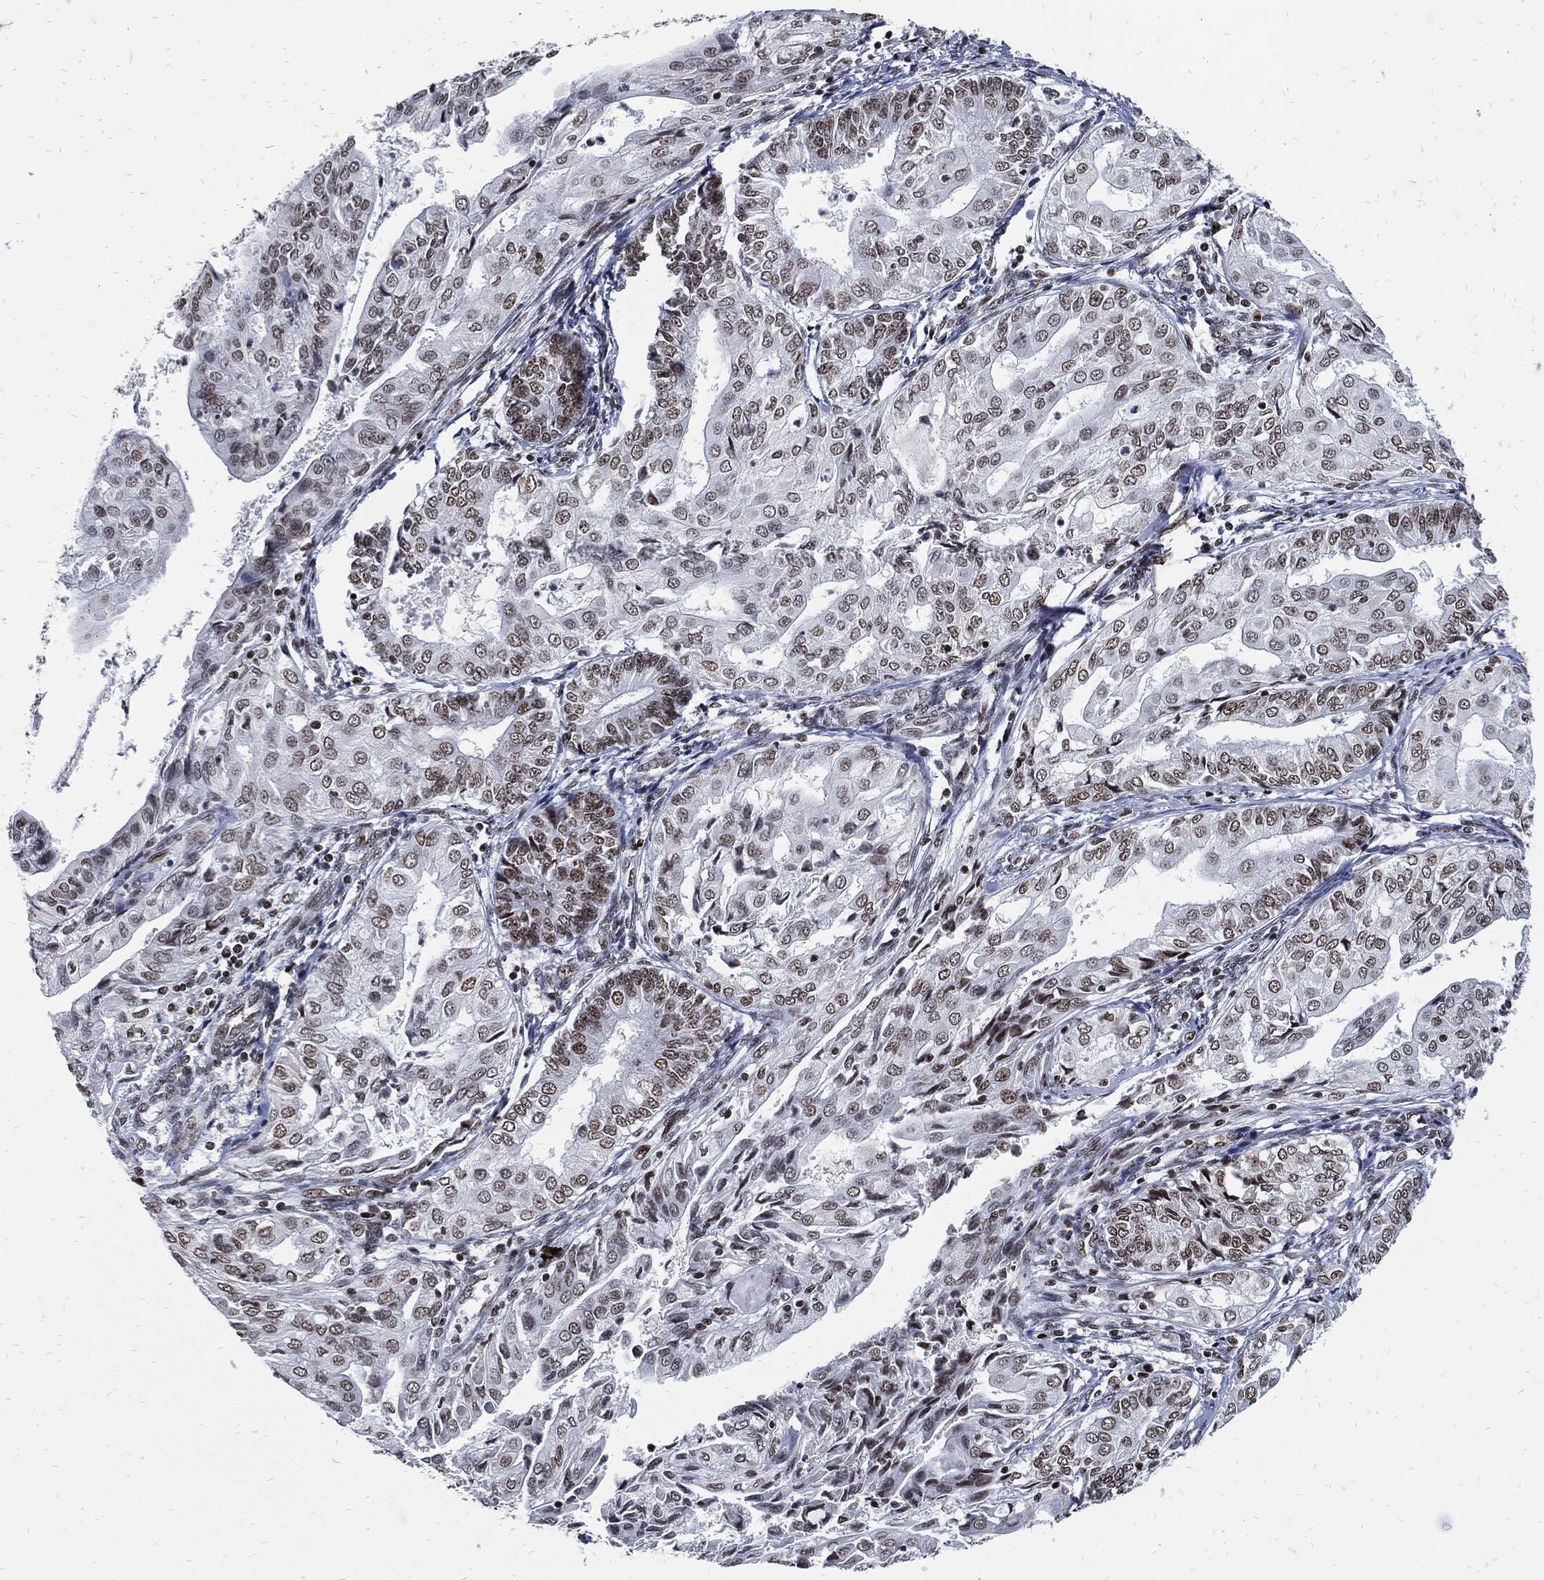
{"staining": {"intensity": "weak", "quantity": "25%-75%", "location": "nuclear"}, "tissue": "endometrial cancer", "cell_type": "Tumor cells", "image_type": "cancer", "snomed": [{"axis": "morphology", "description": "Adenocarcinoma, NOS"}, {"axis": "topography", "description": "Endometrium"}], "caption": "Immunohistochemistry image of neoplastic tissue: endometrial cancer stained using immunohistochemistry exhibits low levels of weak protein expression localized specifically in the nuclear of tumor cells, appearing as a nuclear brown color.", "gene": "TERF2", "patient": {"sex": "female", "age": 68}}